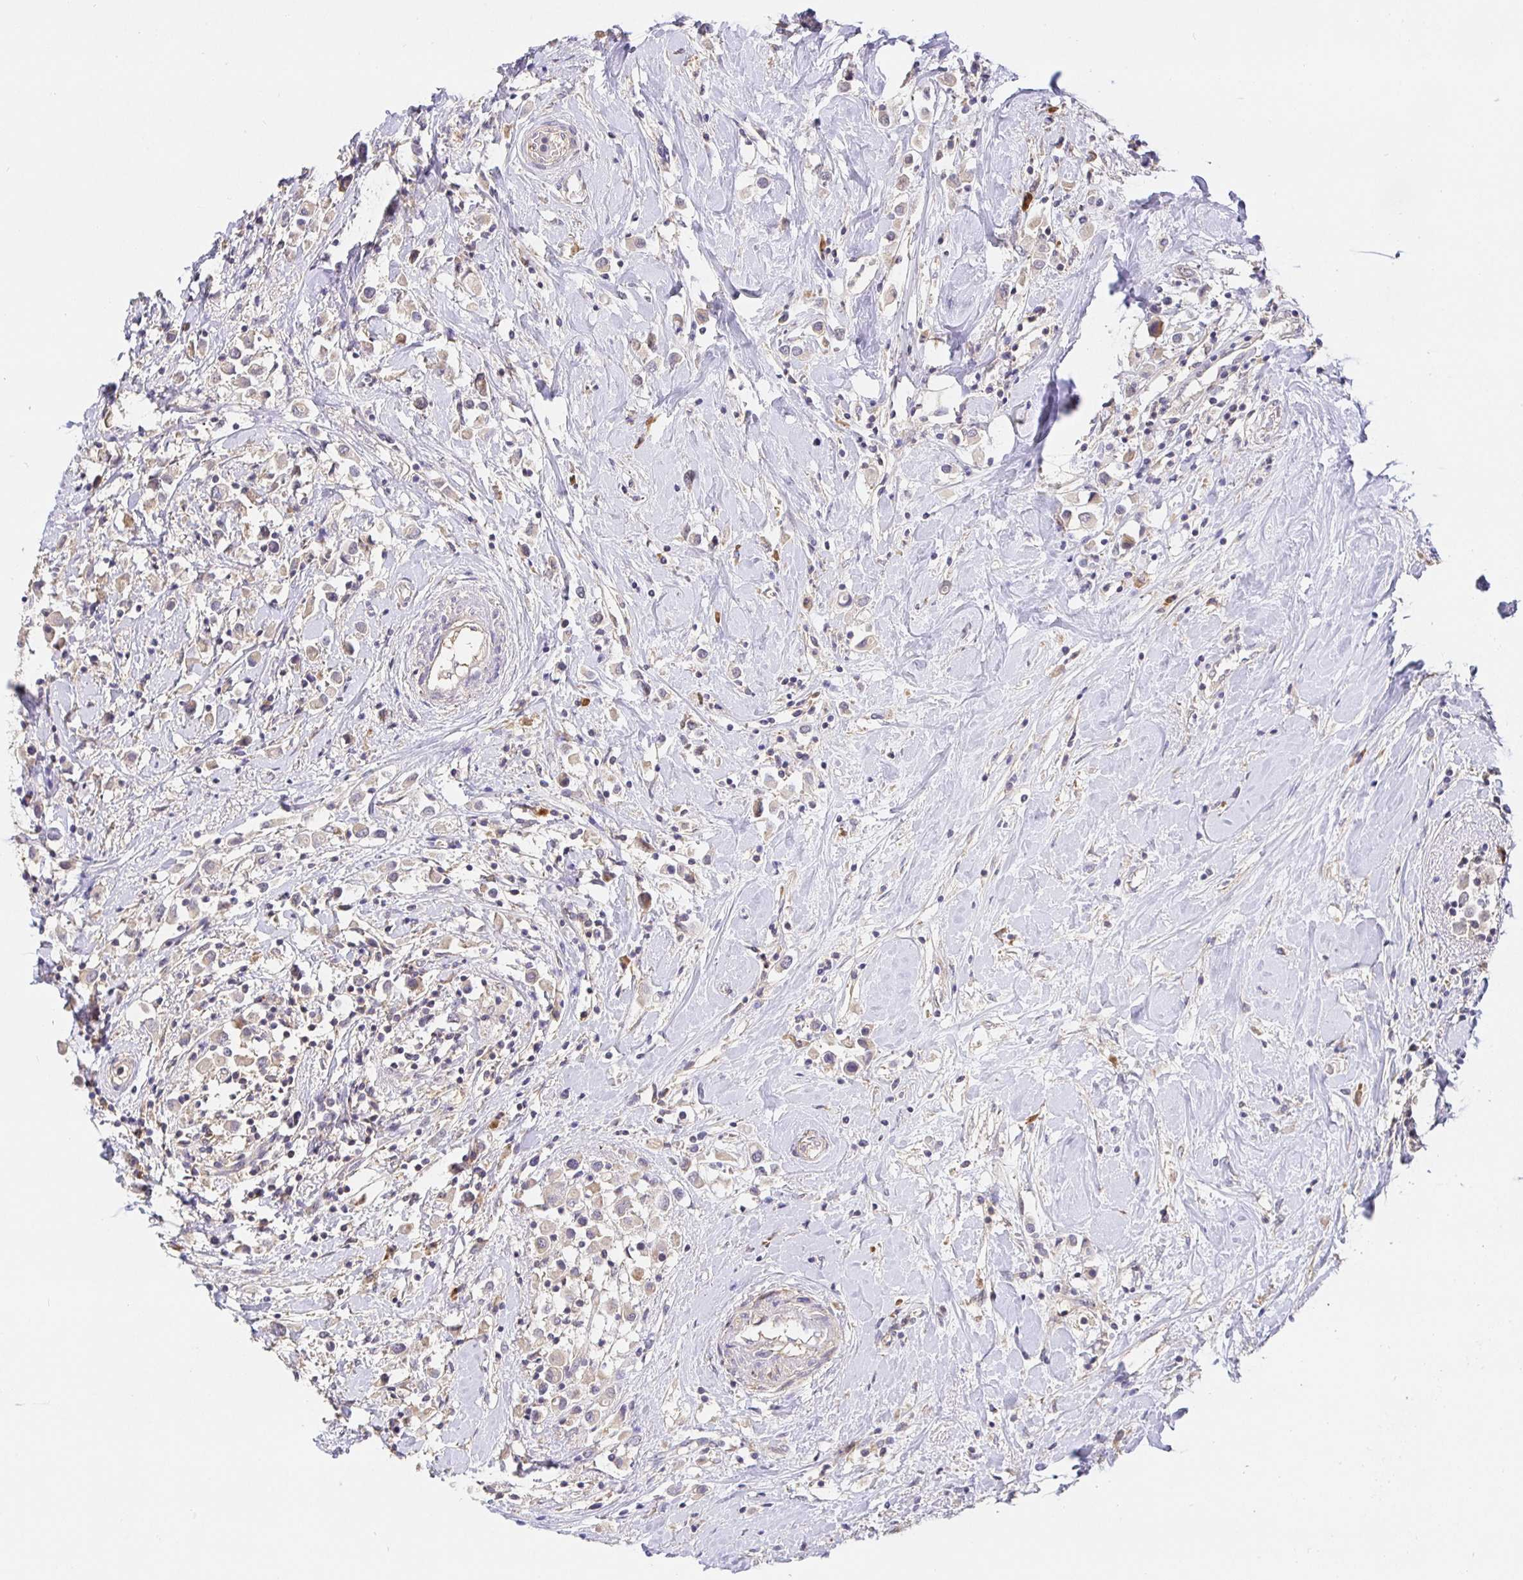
{"staining": {"intensity": "negative", "quantity": "none", "location": "none"}, "tissue": "breast cancer", "cell_type": "Tumor cells", "image_type": "cancer", "snomed": [{"axis": "morphology", "description": "Duct carcinoma"}, {"axis": "topography", "description": "Breast"}], "caption": "Immunohistochemistry (IHC) of human breast cancer (intraductal carcinoma) reveals no positivity in tumor cells.", "gene": "ZDHHC11", "patient": {"sex": "female", "age": 61}}